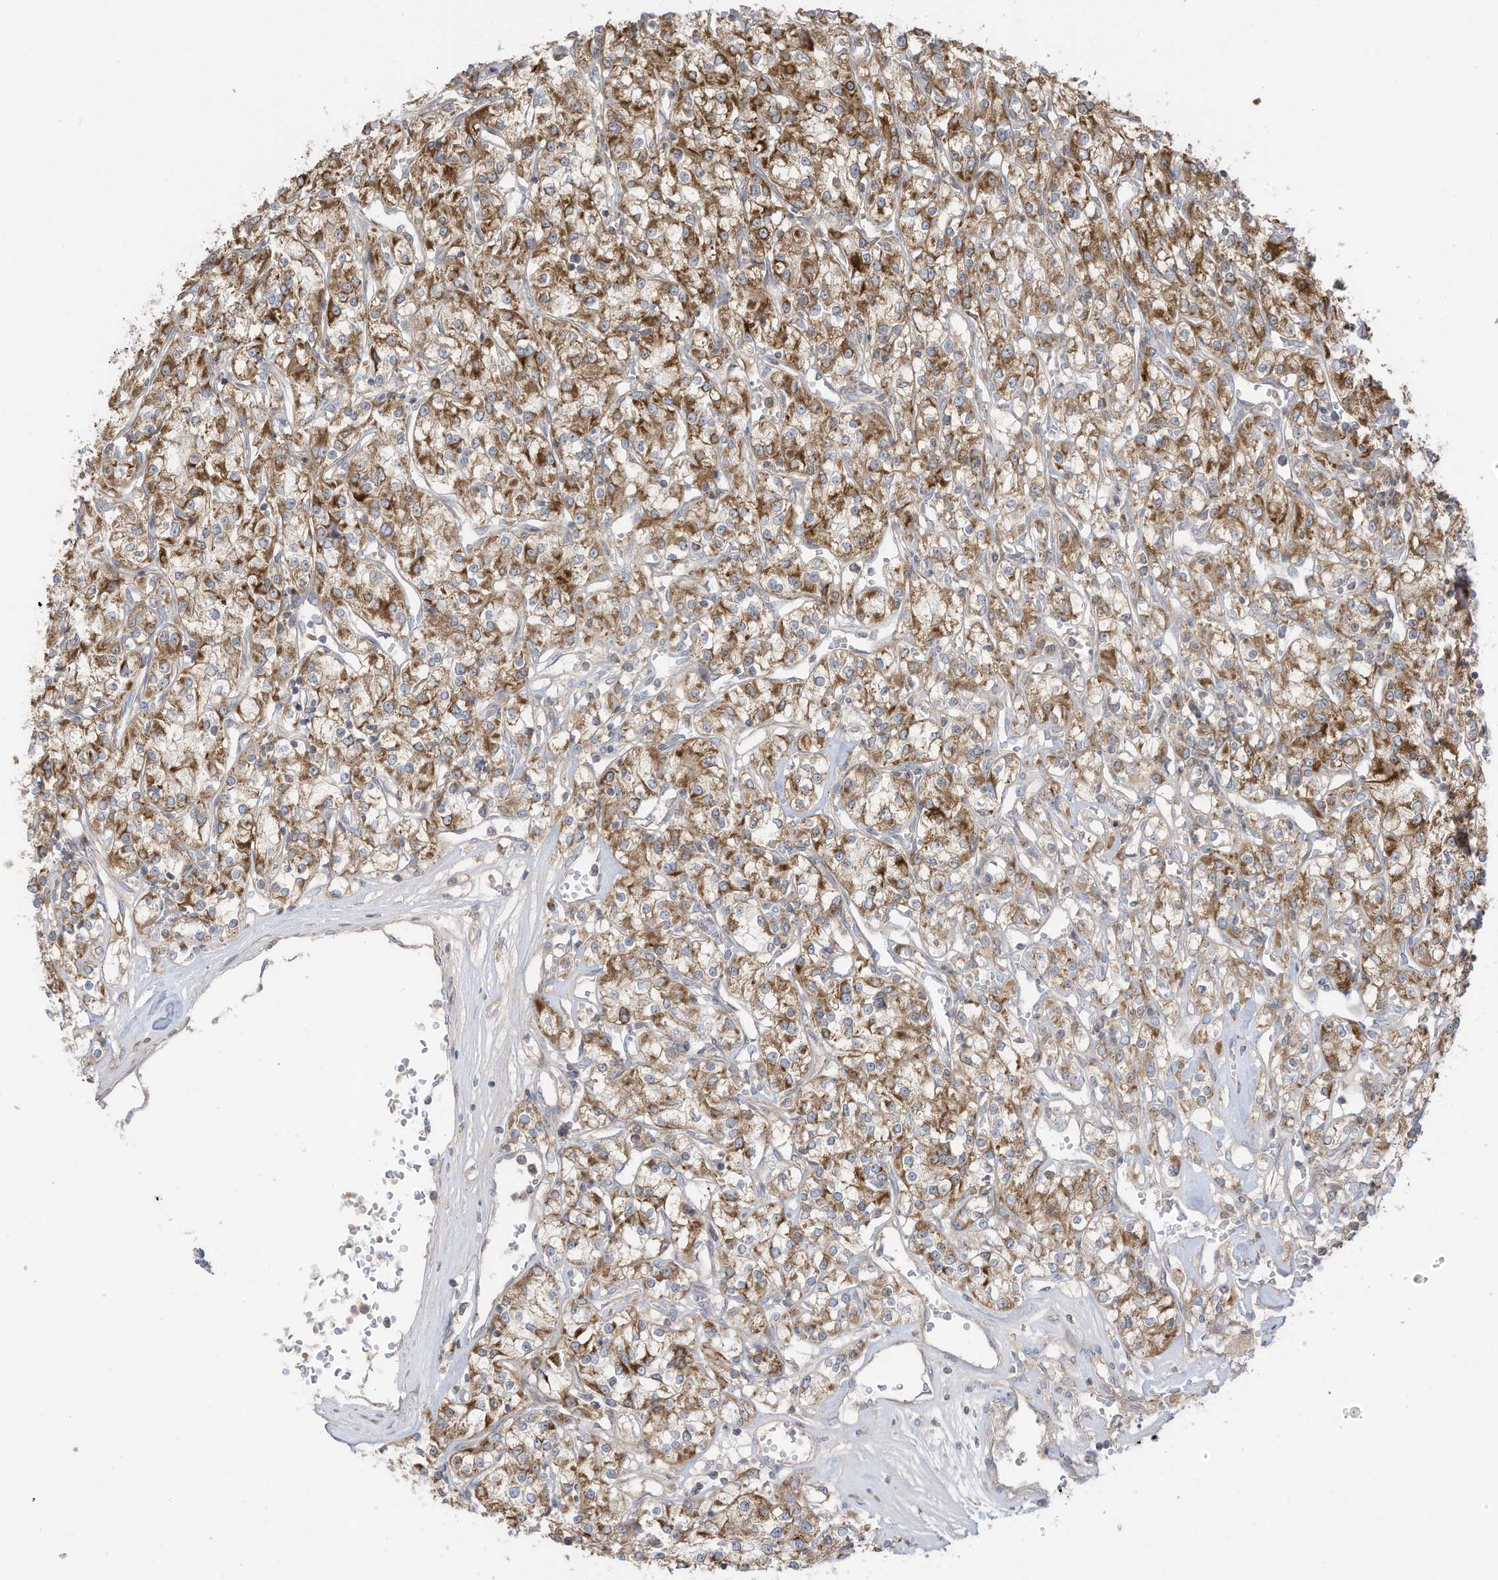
{"staining": {"intensity": "strong", "quantity": ">75%", "location": "cytoplasmic/membranous"}, "tissue": "renal cancer", "cell_type": "Tumor cells", "image_type": "cancer", "snomed": [{"axis": "morphology", "description": "Adenocarcinoma, NOS"}, {"axis": "topography", "description": "Kidney"}], "caption": "Protein analysis of renal adenocarcinoma tissue shows strong cytoplasmic/membranous expression in about >75% of tumor cells.", "gene": "CGAS", "patient": {"sex": "female", "age": 59}}